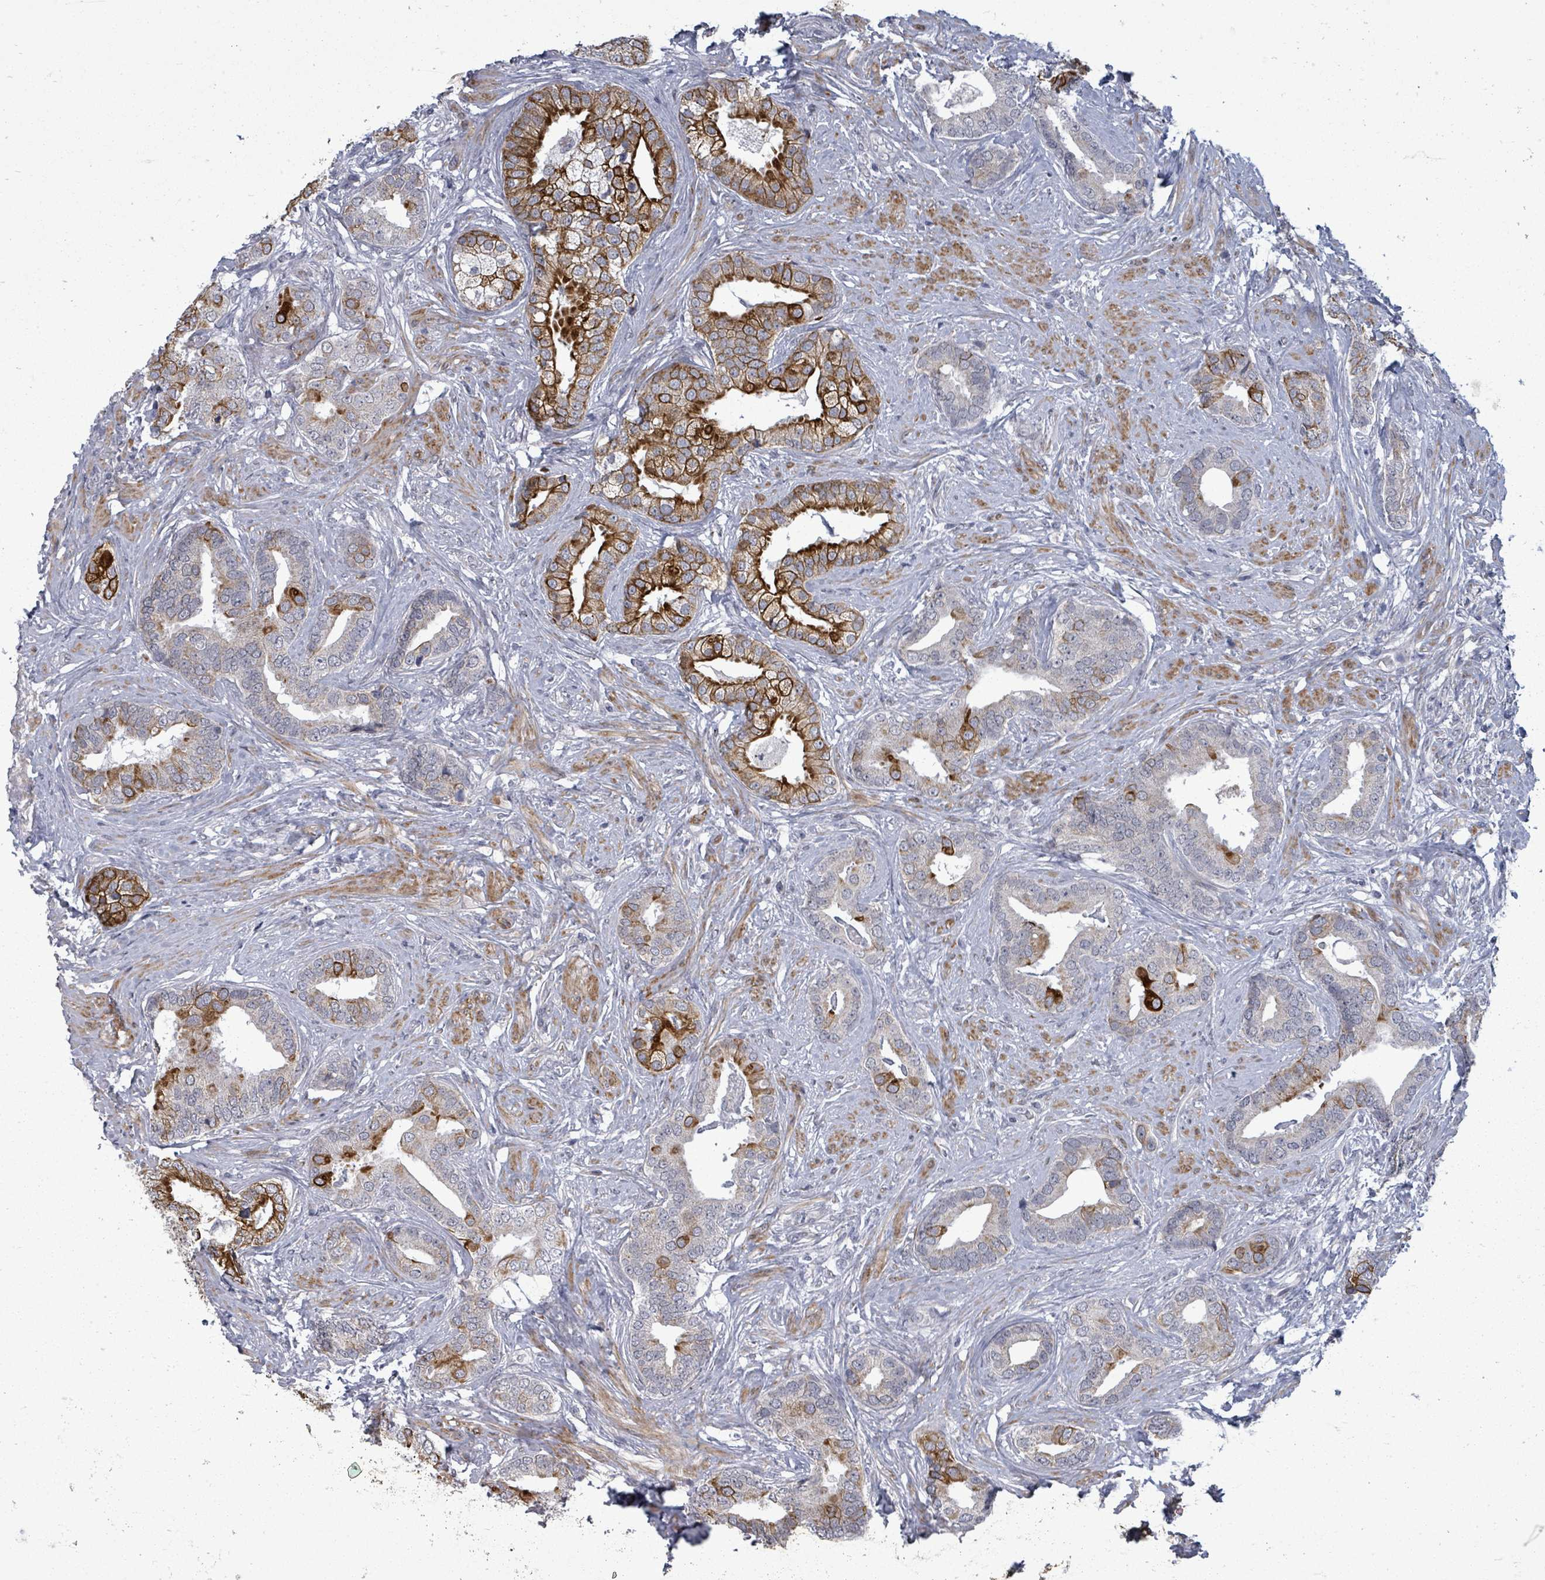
{"staining": {"intensity": "strong", "quantity": "25%-75%", "location": "cytoplasmic/membranous"}, "tissue": "prostate cancer", "cell_type": "Tumor cells", "image_type": "cancer", "snomed": [{"axis": "morphology", "description": "Adenocarcinoma, High grade"}, {"axis": "topography", "description": "Prostate"}], "caption": "An image of prostate cancer stained for a protein shows strong cytoplasmic/membranous brown staining in tumor cells.", "gene": "PTPN20", "patient": {"sex": "male", "age": 55}}